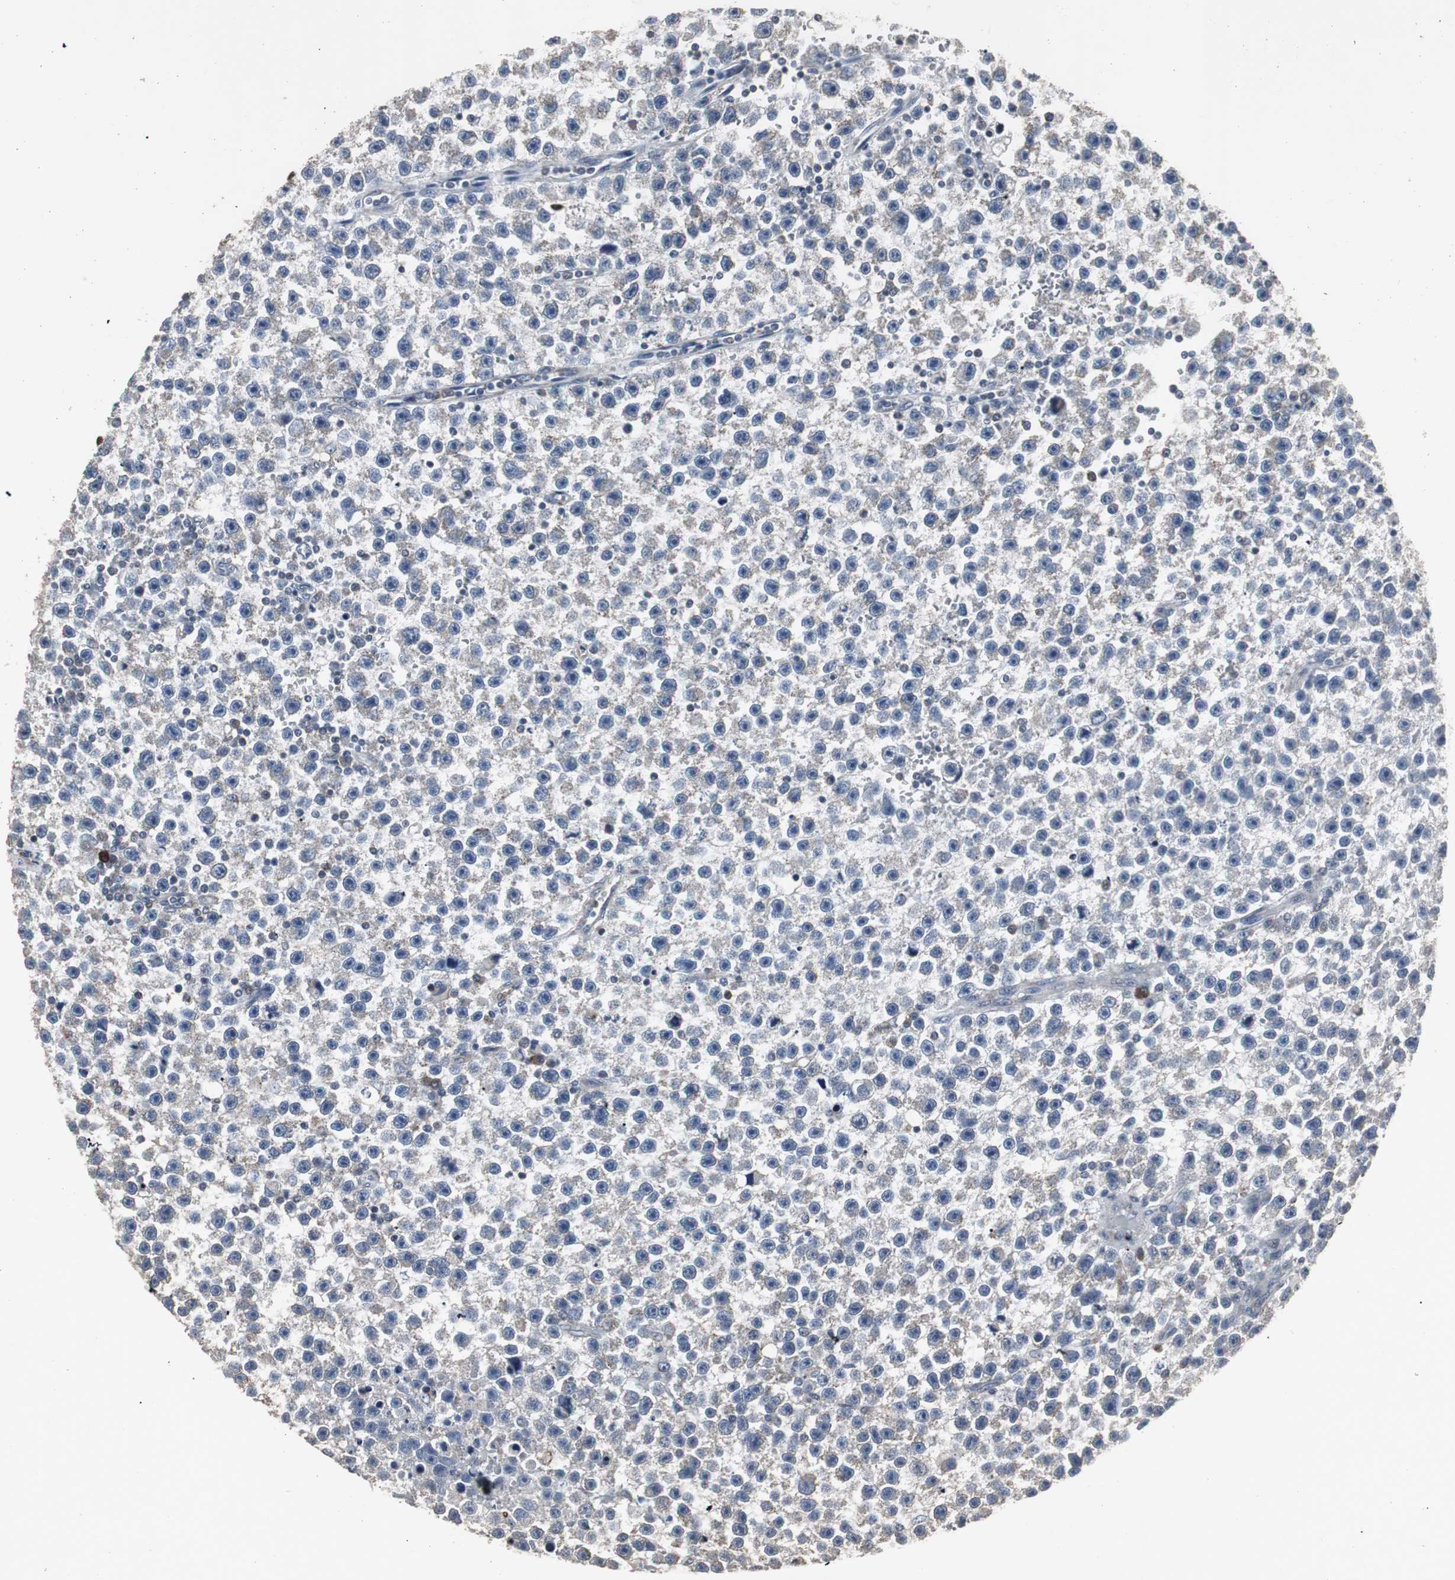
{"staining": {"intensity": "negative", "quantity": "none", "location": "none"}, "tissue": "testis cancer", "cell_type": "Tumor cells", "image_type": "cancer", "snomed": [{"axis": "morphology", "description": "Seminoma, NOS"}, {"axis": "topography", "description": "Testis"}], "caption": "Human seminoma (testis) stained for a protein using immunohistochemistry demonstrates no positivity in tumor cells.", "gene": "ACAA1", "patient": {"sex": "male", "age": 33}}